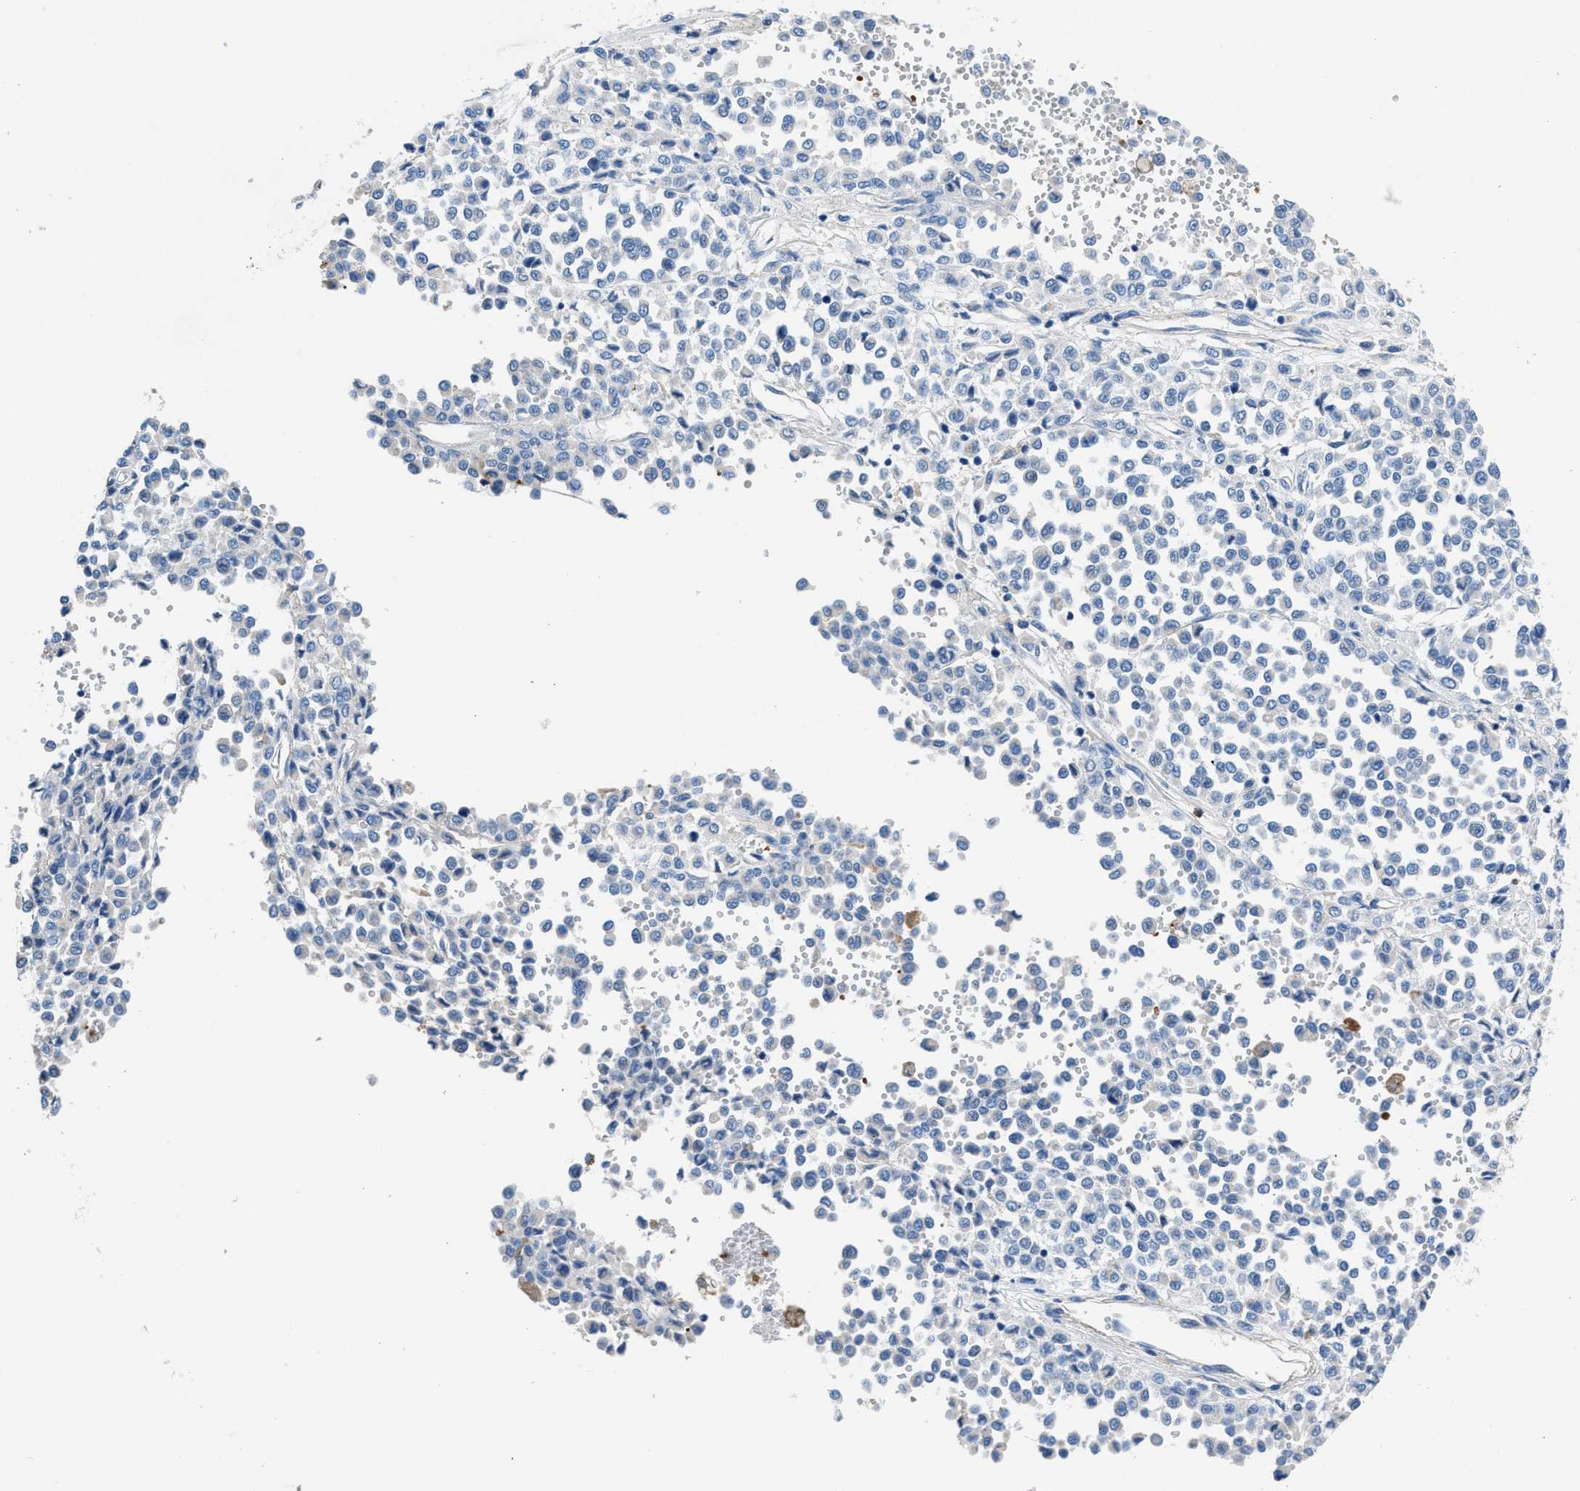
{"staining": {"intensity": "negative", "quantity": "none", "location": "none"}, "tissue": "melanoma", "cell_type": "Tumor cells", "image_type": "cancer", "snomed": [{"axis": "morphology", "description": "Malignant melanoma, Metastatic site"}, {"axis": "topography", "description": "Pancreas"}], "caption": "Photomicrograph shows no significant protein expression in tumor cells of melanoma. The staining is performed using DAB (3,3'-diaminobenzidine) brown chromogen with nuclei counter-stained in using hematoxylin.", "gene": "NEB", "patient": {"sex": "female", "age": 30}}